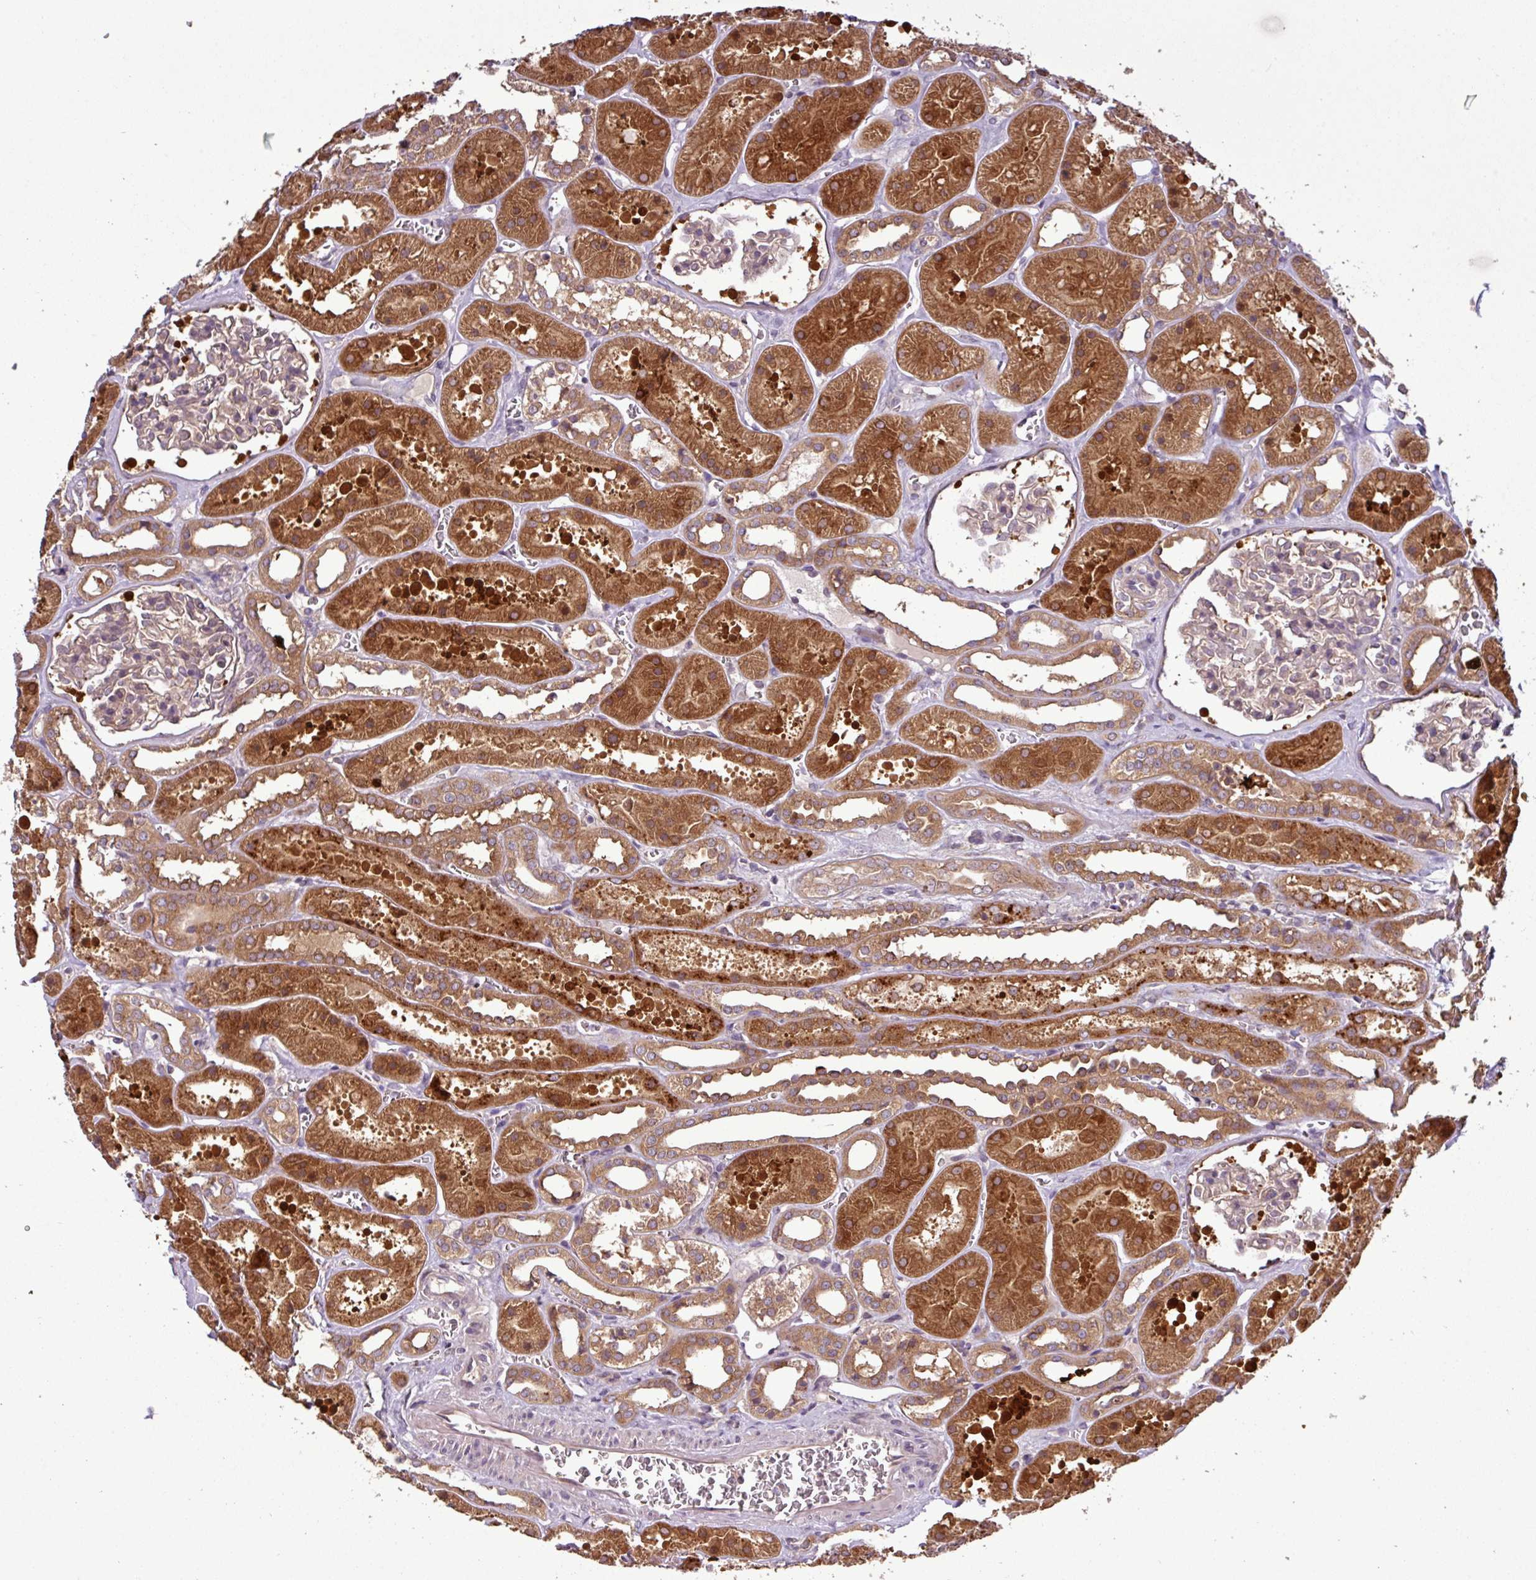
{"staining": {"intensity": "weak", "quantity": "25%-75%", "location": "cytoplasmic/membranous"}, "tissue": "kidney", "cell_type": "Cells in glomeruli", "image_type": "normal", "snomed": [{"axis": "morphology", "description": "Normal tissue, NOS"}, {"axis": "topography", "description": "Kidney"}], "caption": "Immunohistochemistry (IHC) of benign human kidney reveals low levels of weak cytoplasmic/membranous expression in about 25%-75% of cells in glomeruli. The protein of interest is stained brown, and the nuclei are stained in blue (DAB (3,3'-diaminobenzidine) IHC with brightfield microscopy, high magnification).", "gene": "SIRPB2", "patient": {"sex": "female", "age": 41}}